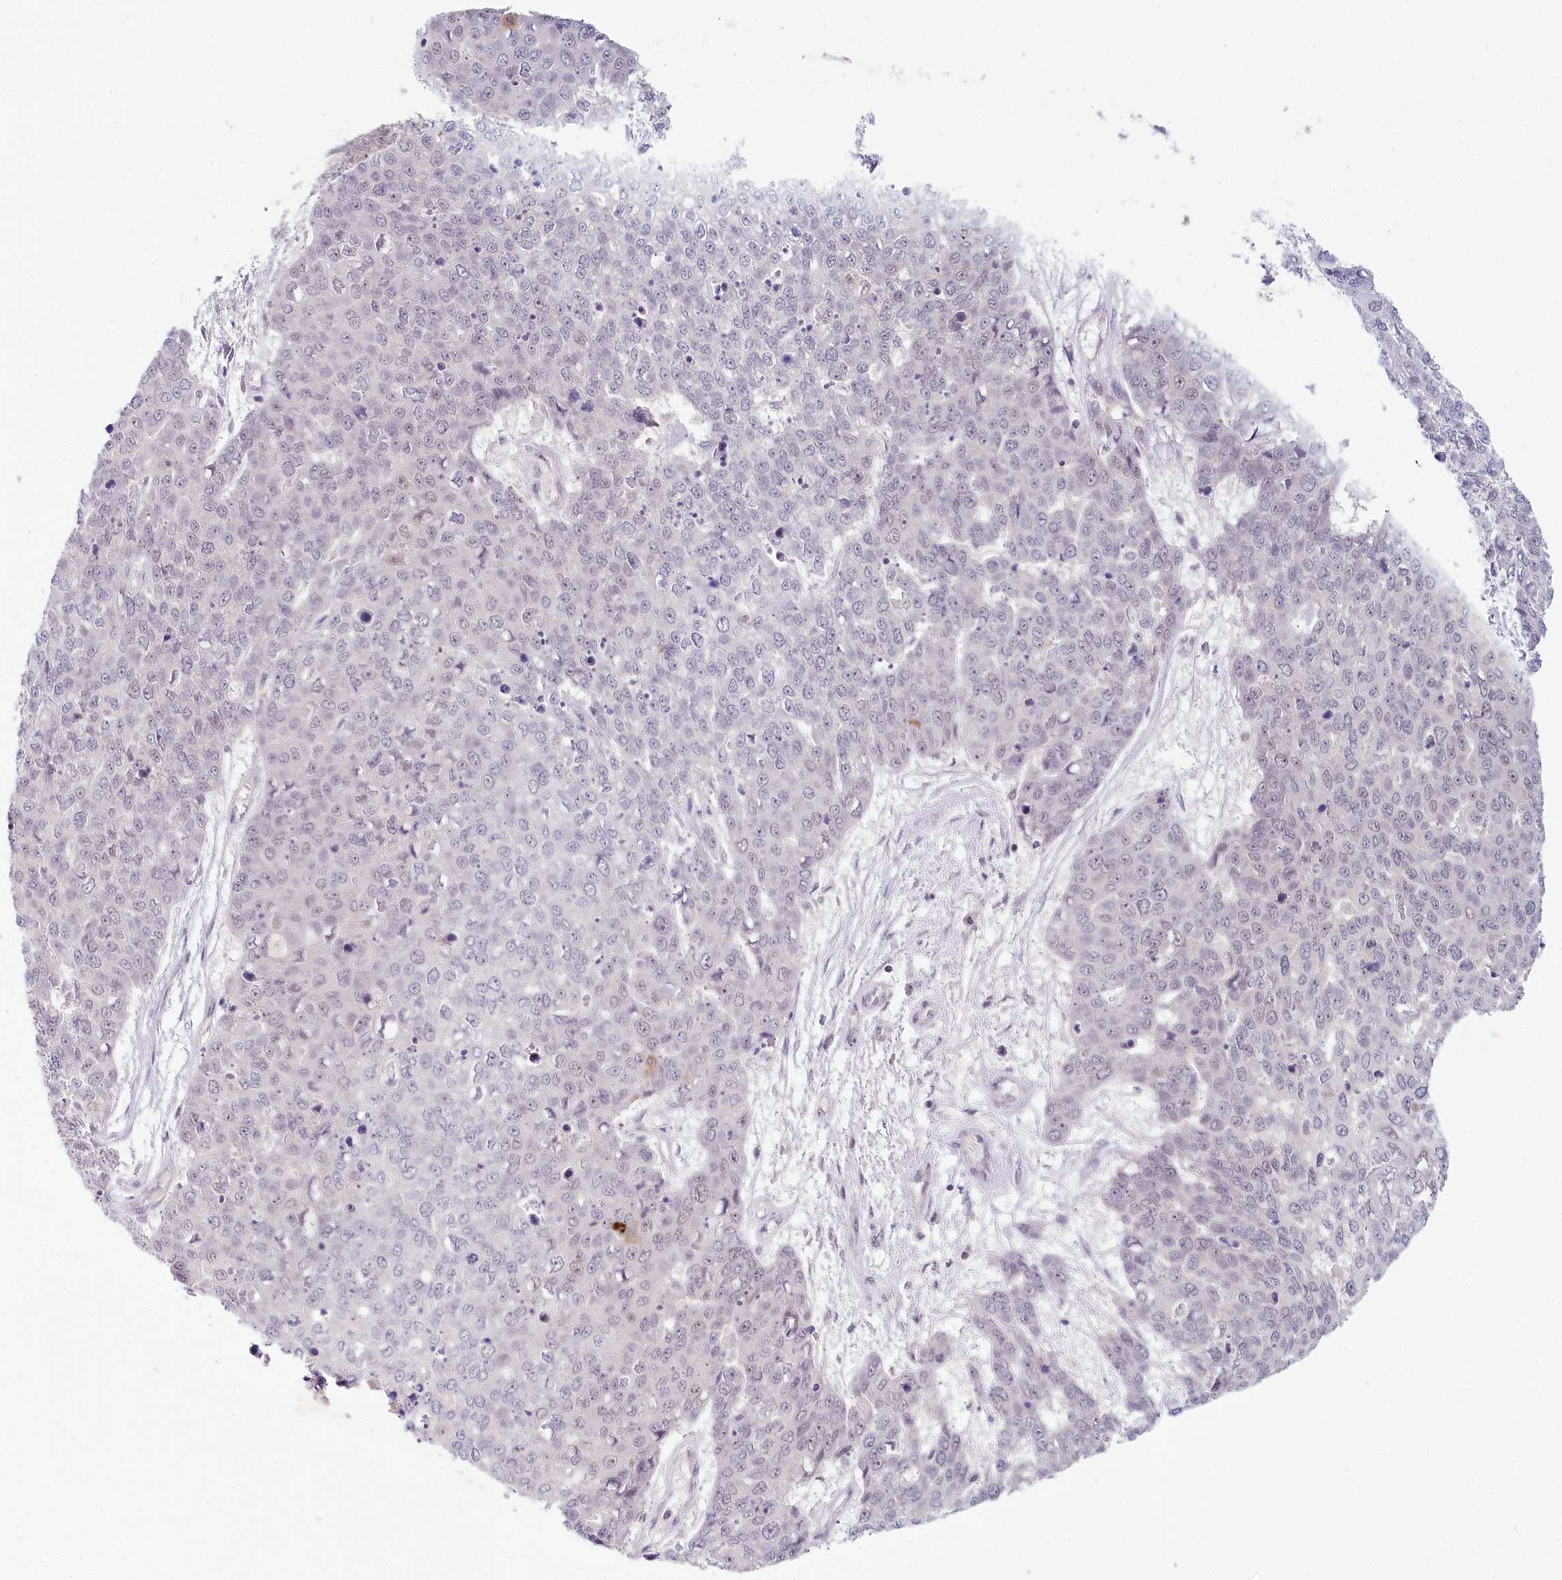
{"staining": {"intensity": "negative", "quantity": "none", "location": "none"}, "tissue": "skin cancer", "cell_type": "Tumor cells", "image_type": "cancer", "snomed": [{"axis": "morphology", "description": "Squamous cell carcinoma, NOS"}, {"axis": "topography", "description": "Skin"}], "caption": "This histopathology image is of skin squamous cell carcinoma stained with immunohistochemistry to label a protein in brown with the nuclei are counter-stained blue. There is no expression in tumor cells.", "gene": "AMTN", "patient": {"sex": "female", "age": 44}}